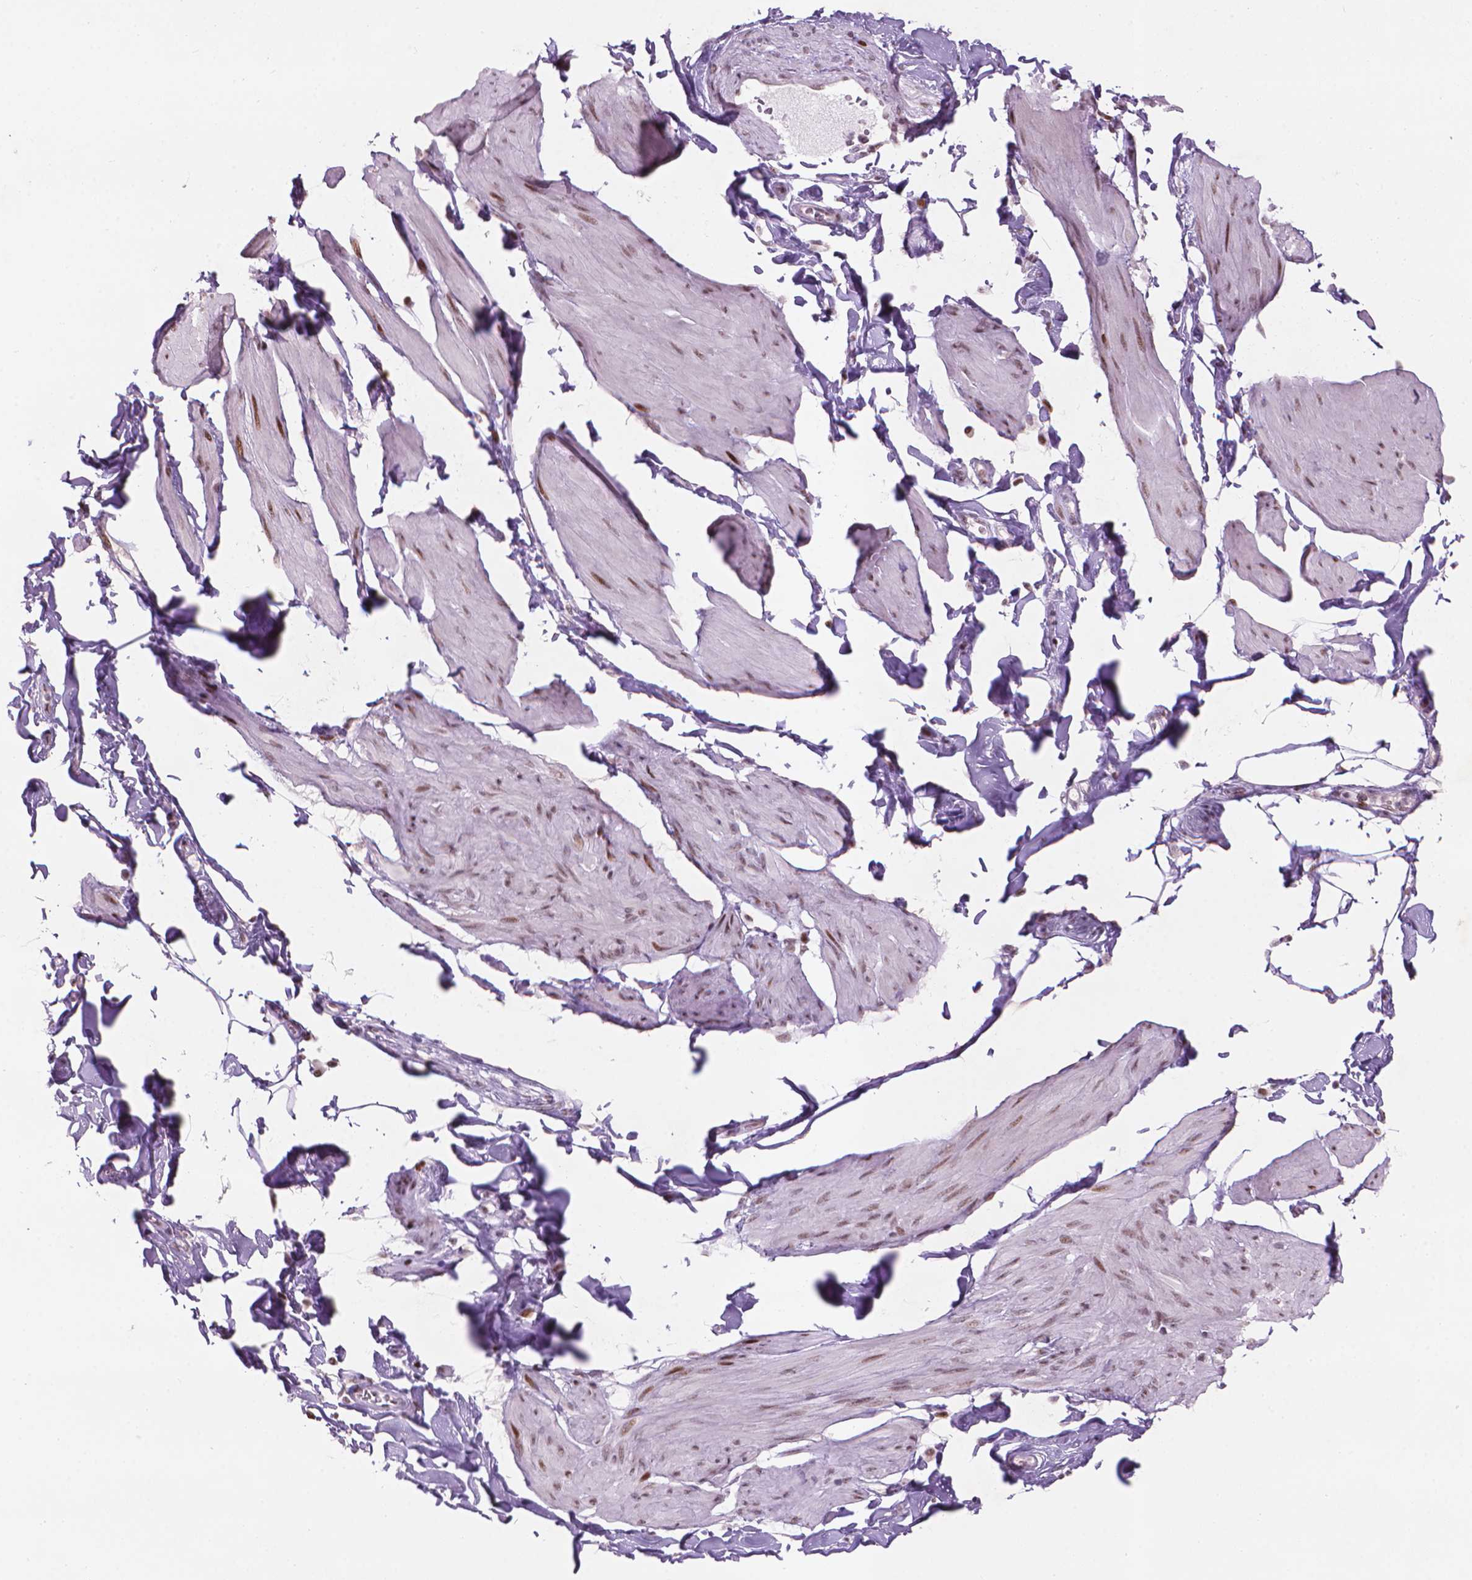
{"staining": {"intensity": "moderate", "quantity": "25%-75%", "location": "nuclear"}, "tissue": "smooth muscle", "cell_type": "Smooth muscle cells", "image_type": "normal", "snomed": [{"axis": "morphology", "description": "Normal tissue, NOS"}, {"axis": "topography", "description": "Adipose tissue"}, {"axis": "topography", "description": "Smooth muscle"}, {"axis": "topography", "description": "Peripheral nerve tissue"}], "caption": "Immunohistochemical staining of unremarkable human smooth muscle demonstrates moderate nuclear protein staining in about 25%-75% of smooth muscle cells. (brown staining indicates protein expression, while blue staining denotes nuclei).", "gene": "HES7", "patient": {"sex": "male", "age": 83}}